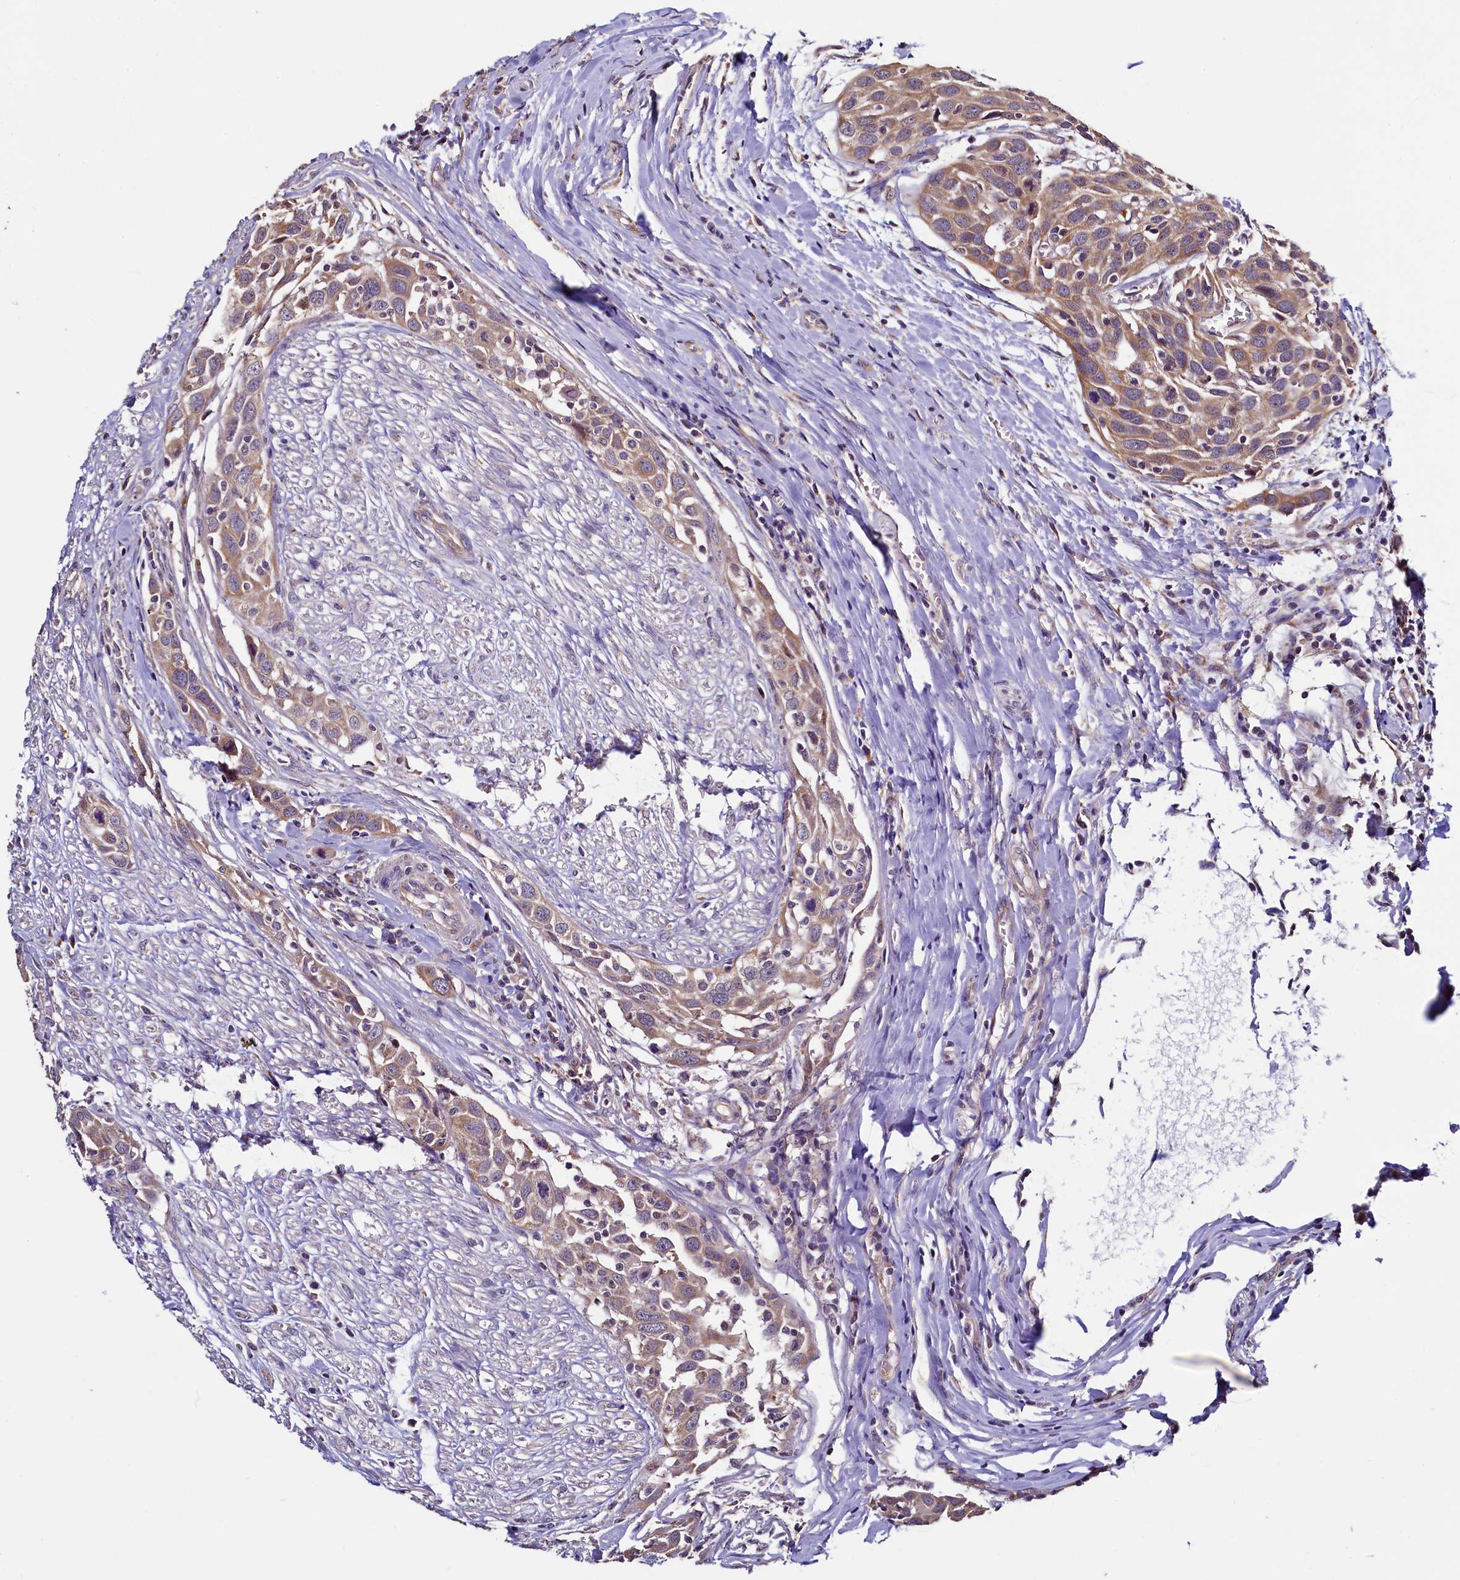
{"staining": {"intensity": "moderate", "quantity": ">75%", "location": "cytoplasmic/membranous"}, "tissue": "head and neck cancer", "cell_type": "Tumor cells", "image_type": "cancer", "snomed": [{"axis": "morphology", "description": "Squamous cell carcinoma, NOS"}, {"axis": "topography", "description": "Oral tissue"}, {"axis": "topography", "description": "Head-Neck"}], "caption": "Immunohistochemical staining of human head and neck squamous cell carcinoma shows medium levels of moderate cytoplasmic/membranous protein staining in about >75% of tumor cells.", "gene": "RBFA", "patient": {"sex": "female", "age": 50}}